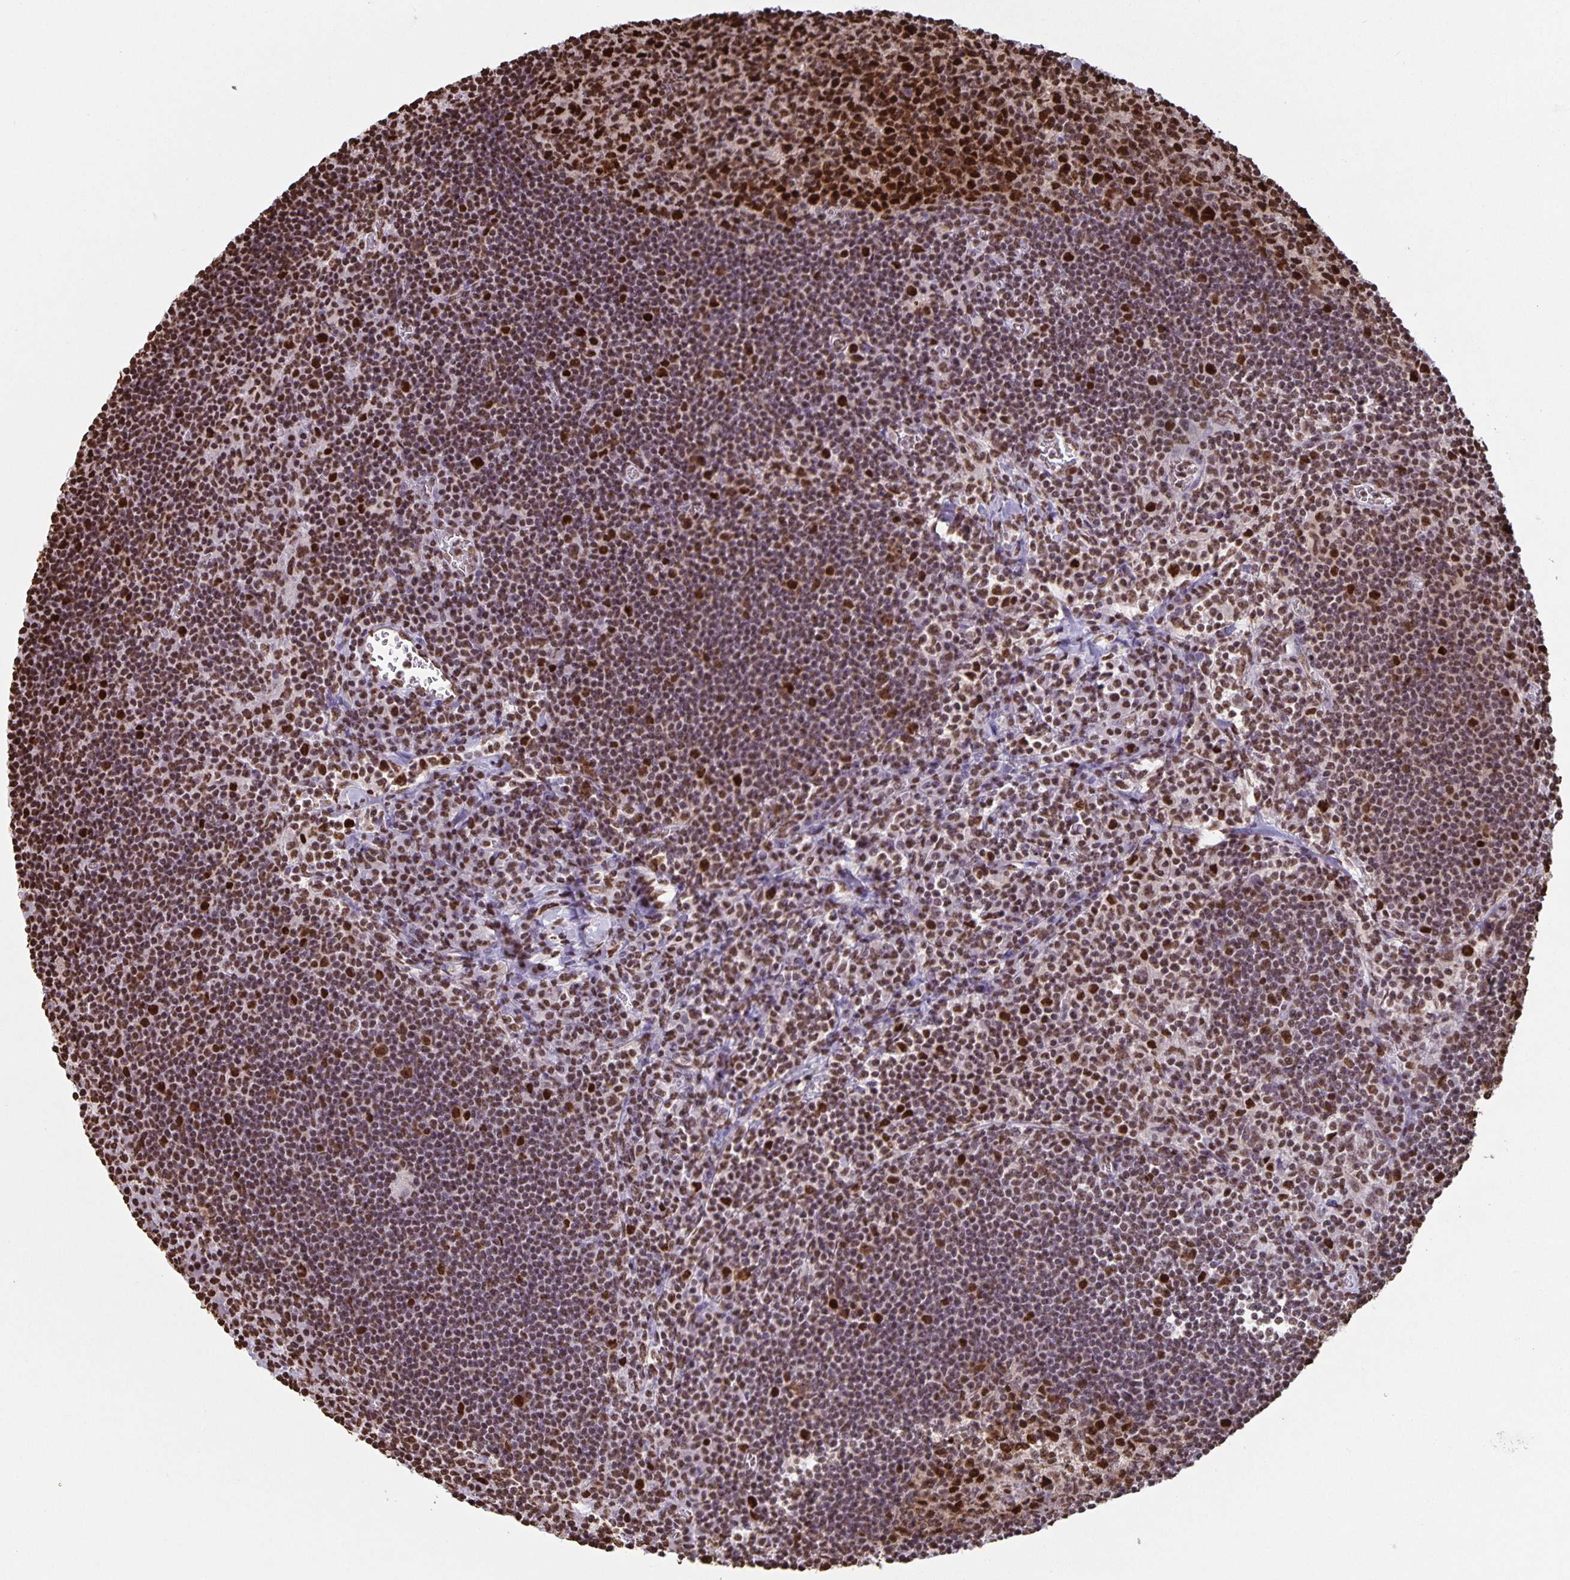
{"staining": {"intensity": "strong", "quantity": ">75%", "location": "nuclear"}, "tissue": "lymph node", "cell_type": "Germinal center cells", "image_type": "normal", "snomed": [{"axis": "morphology", "description": "Normal tissue, NOS"}, {"axis": "topography", "description": "Lymph node"}], "caption": "Immunohistochemical staining of unremarkable lymph node displays >75% levels of strong nuclear protein expression in about >75% of germinal center cells. (DAB (3,3'-diaminobenzidine) IHC, brown staining for protein, blue staining for nuclei).", "gene": "DUT", "patient": {"sex": "male", "age": 67}}